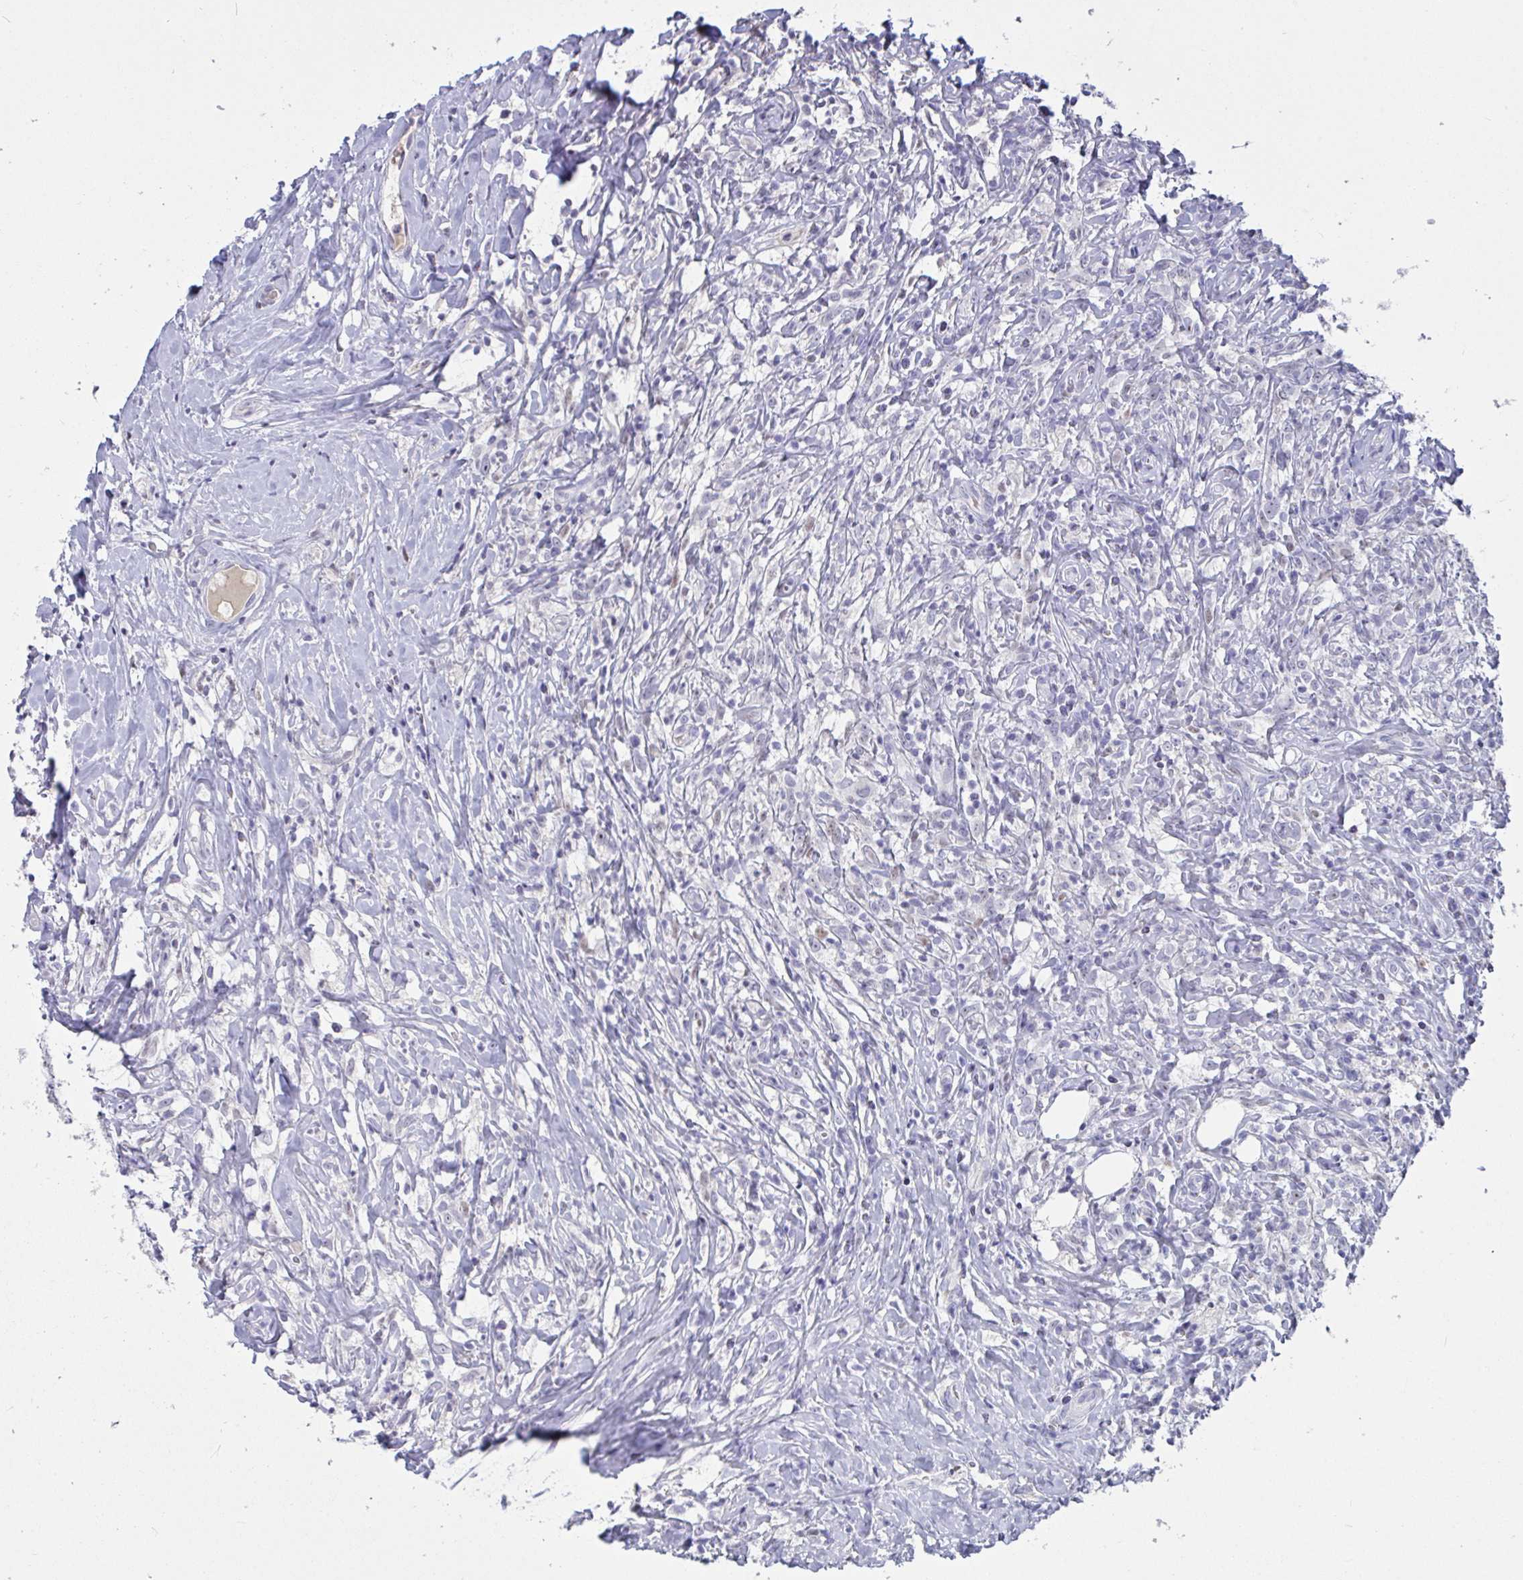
{"staining": {"intensity": "negative", "quantity": "none", "location": "none"}, "tissue": "lymphoma", "cell_type": "Tumor cells", "image_type": "cancer", "snomed": [{"axis": "morphology", "description": "Hodgkin's disease, NOS"}, {"axis": "topography", "description": "No Tissue"}], "caption": "Tumor cells show no significant expression in lymphoma.", "gene": "MYC", "patient": {"sex": "female", "age": 21}}